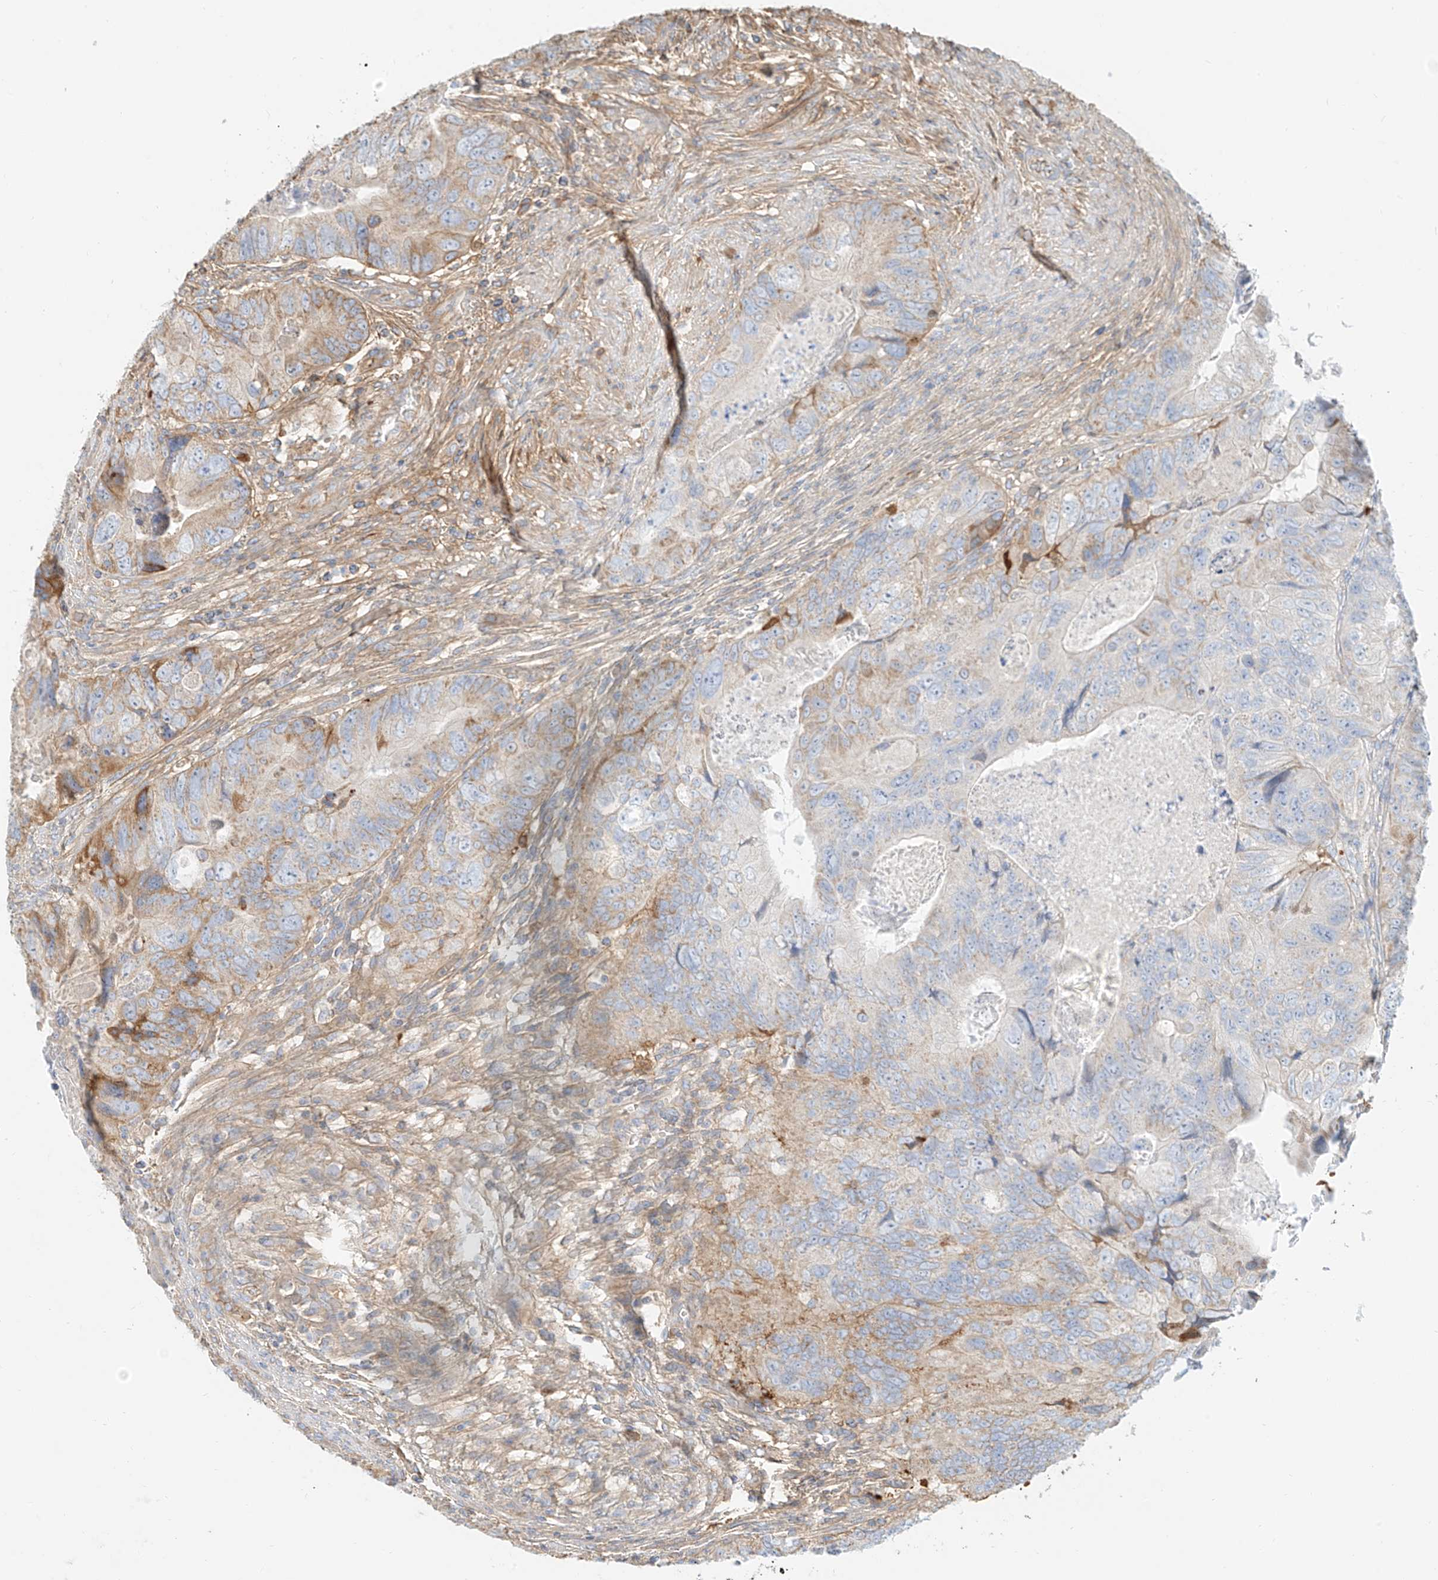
{"staining": {"intensity": "moderate", "quantity": "<25%", "location": "cytoplasmic/membranous"}, "tissue": "colorectal cancer", "cell_type": "Tumor cells", "image_type": "cancer", "snomed": [{"axis": "morphology", "description": "Adenocarcinoma, NOS"}, {"axis": "topography", "description": "Rectum"}], "caption": "The micrograph displays a brown stain indicating the presence of a protein in the cytoplasmic/membranous of tumor cells in adenocarcinoma (colorectal).", "gene": "OCSTAMP", "patient": {"sex": "male", "age": 63}}